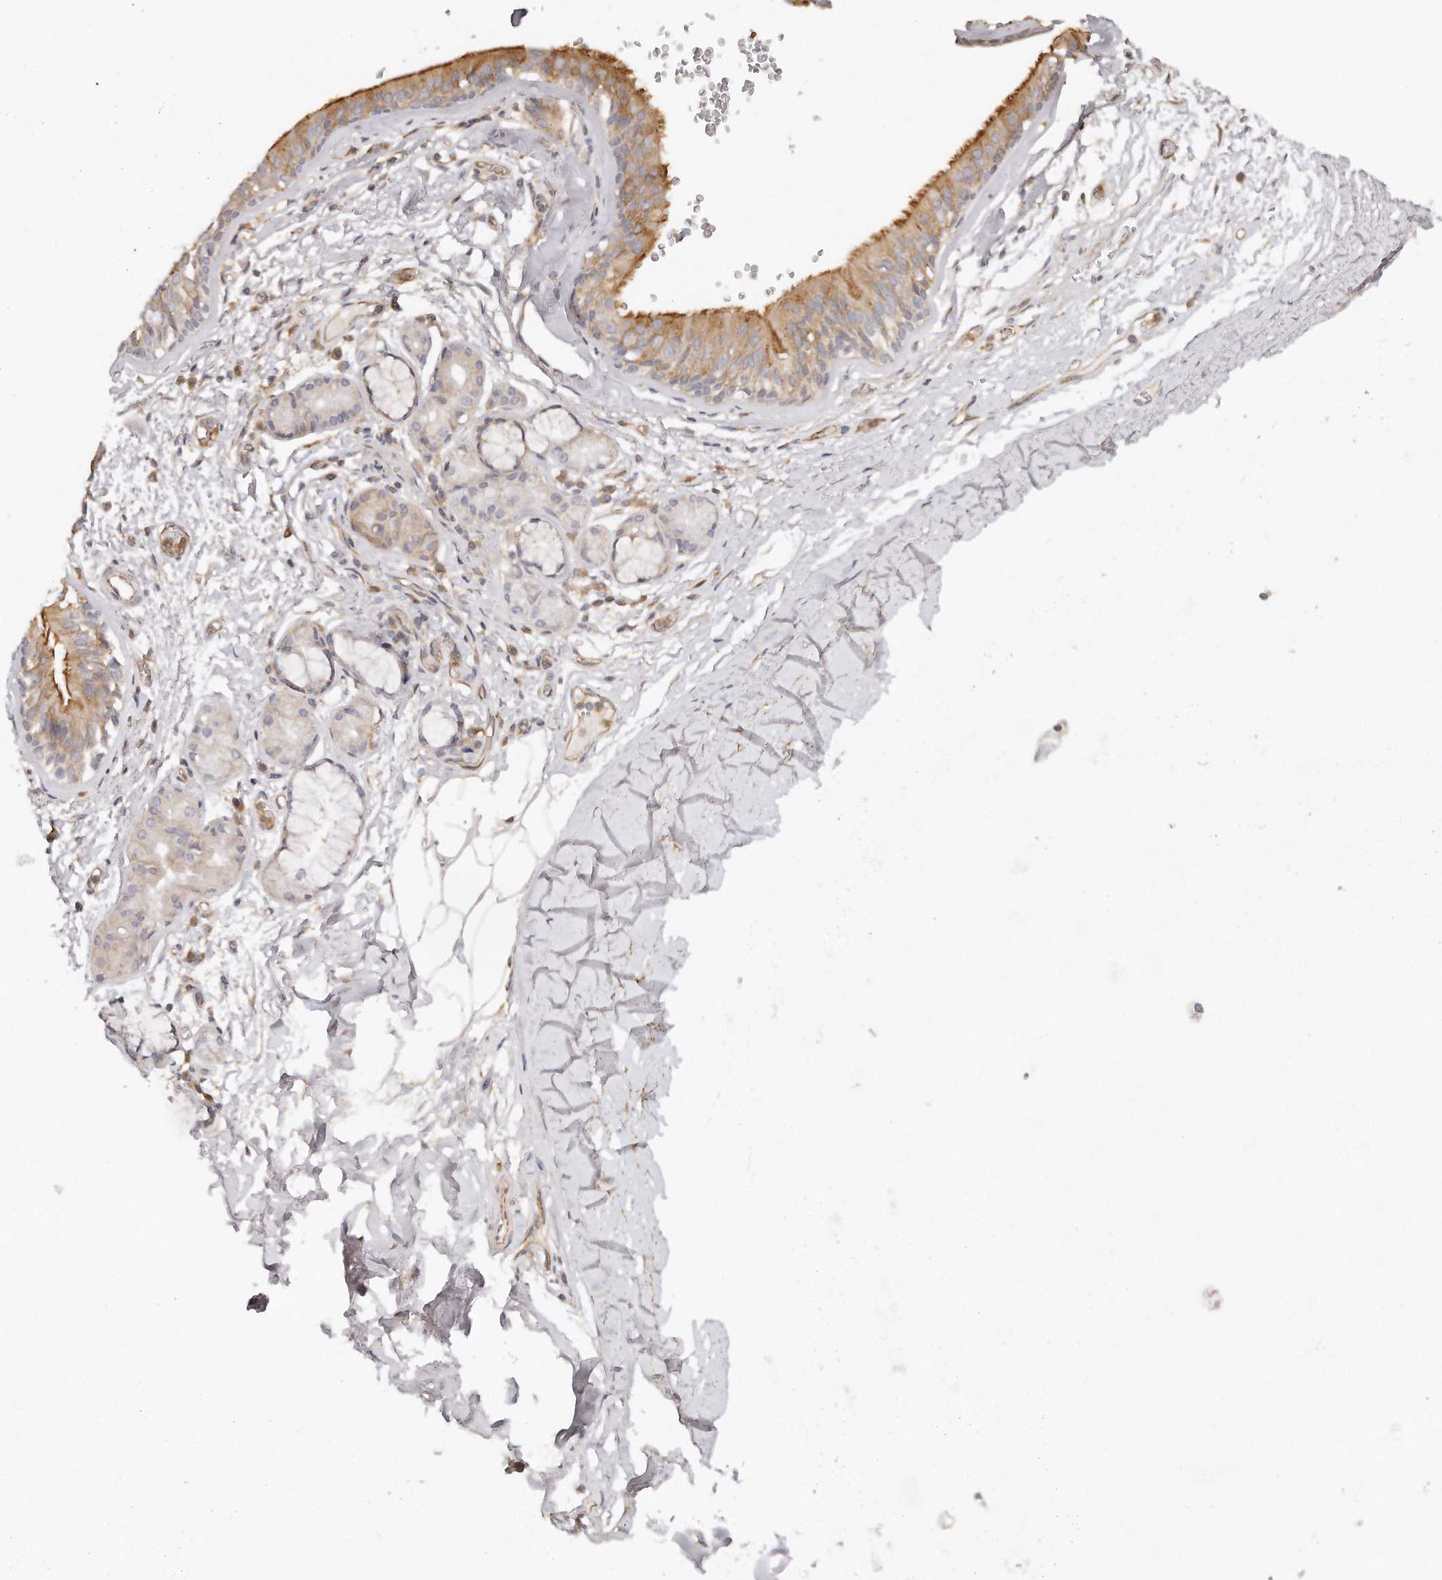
{"staining": {"intensity": "moderate", "quantity": ">75%", "location": "cytoplasmic/membranous"}, "tissue": "bronchus", "cell_type": "Respiratory epithelial cells", "image_type": "normal", "snomed": [{"axis": "morphology", "description": "Normal tissue, NOS"}, {"axis": "morphology", "description": "Inflammation, NOS"}, {"axis": "topography", "description": "Lung"}], "caption": "Protein expression analysis of unremarkable bronchus shows moderate cytoplasmic/membranous staining in about >75% of respiratory epithelial cells.", "gene": "TTLL4", "patient": {"sex": "female", "age": 46}}